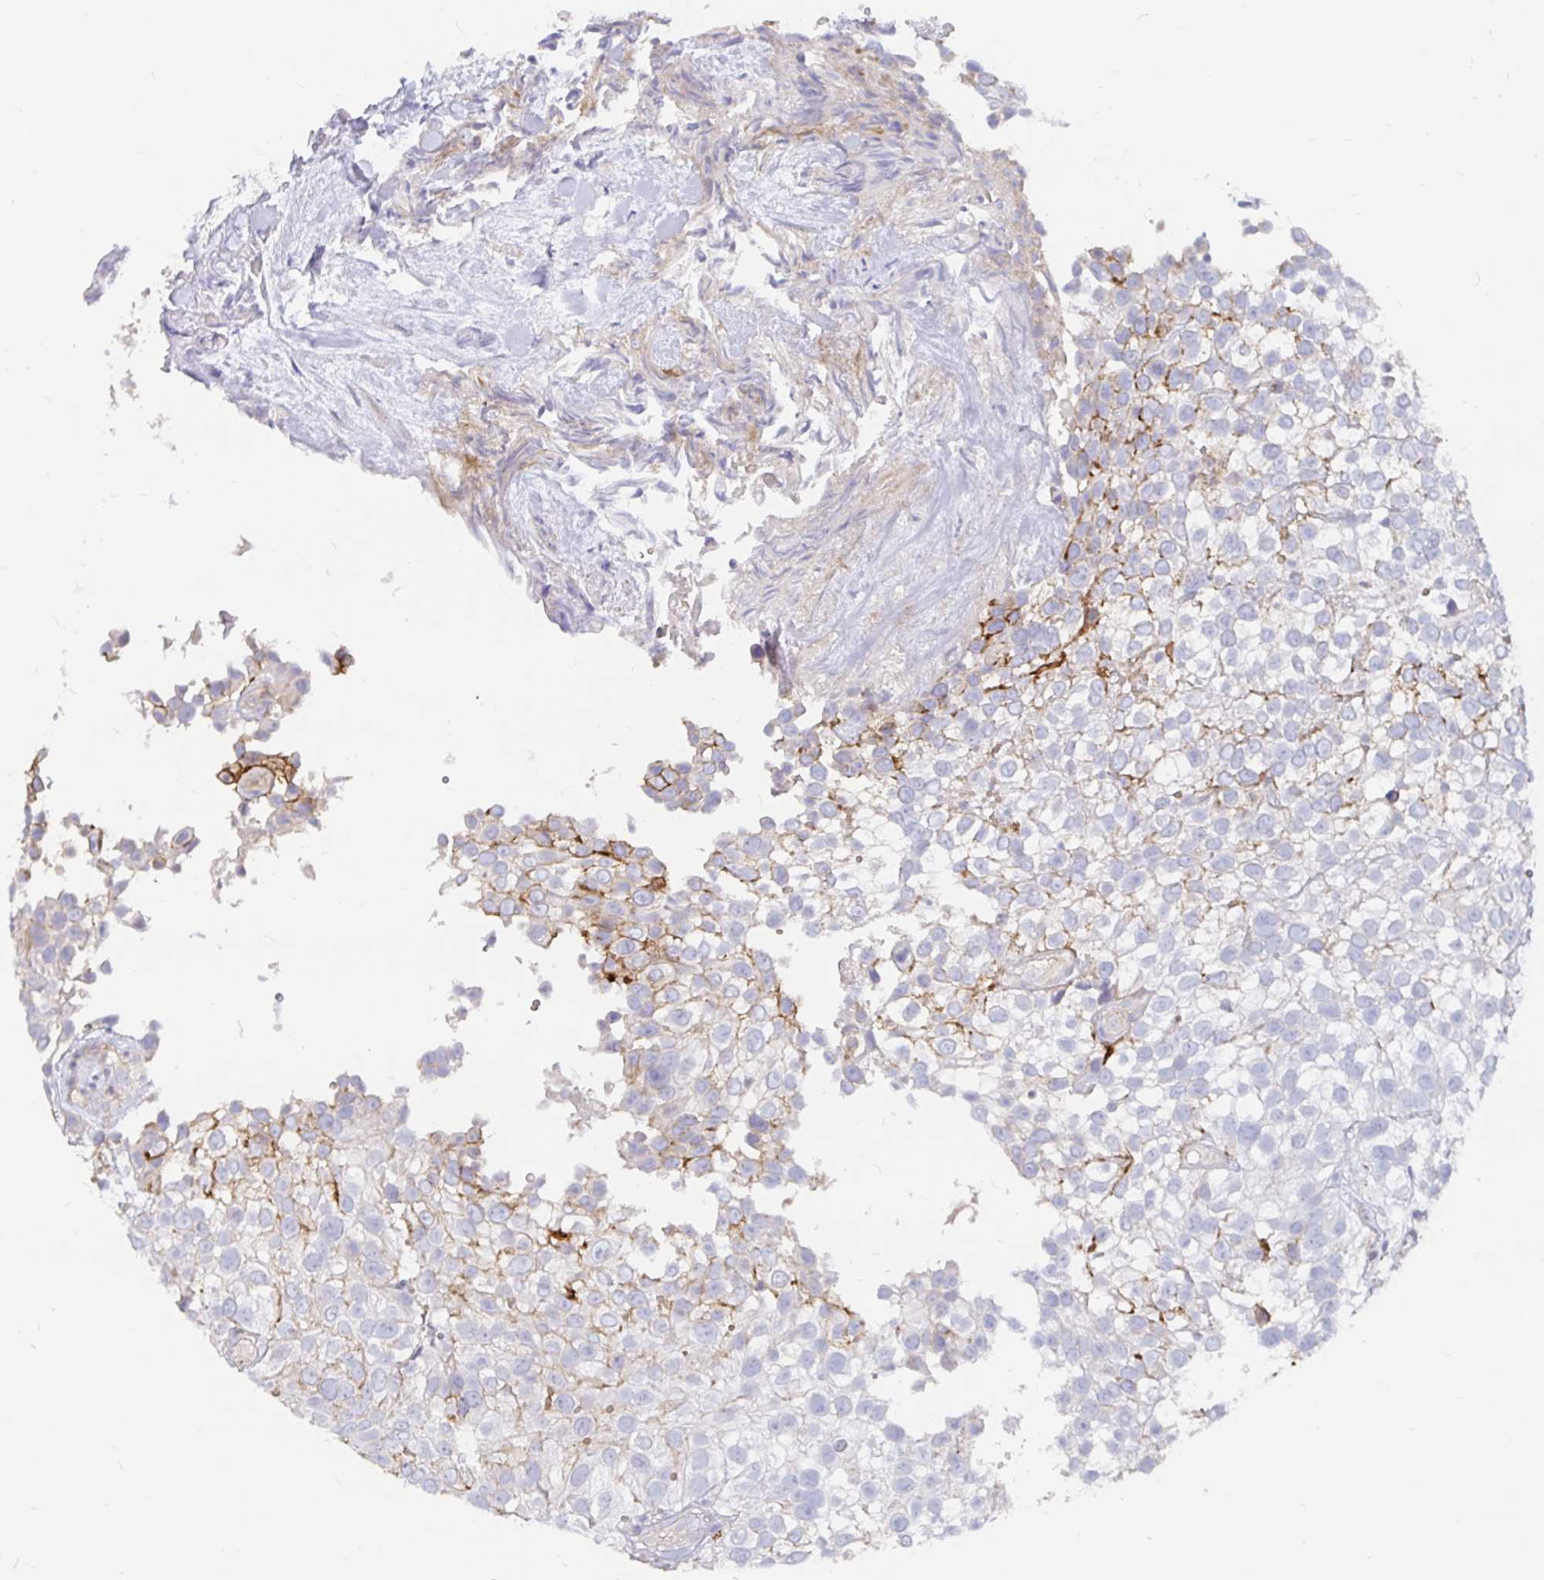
{"staining": {"intensity": "negative", "quantity": "none", "location": "none"}, "tissue": "urothelial cancer", "cell_type": "Tumor cells", "image_type": "cancer", "snomed": [{"axis": "morphology", "description": "Urothelial carcinoma, High grade"}, {"axis": "topography", "description": "Urinary bladder"}], "caption": "This is an IHC photomicrograph of human high-grade urothelial carcinoma. There is no staining in tumor cells.", "gene": "KCTD19", "patient": {"sex": "male", "age": 56}}